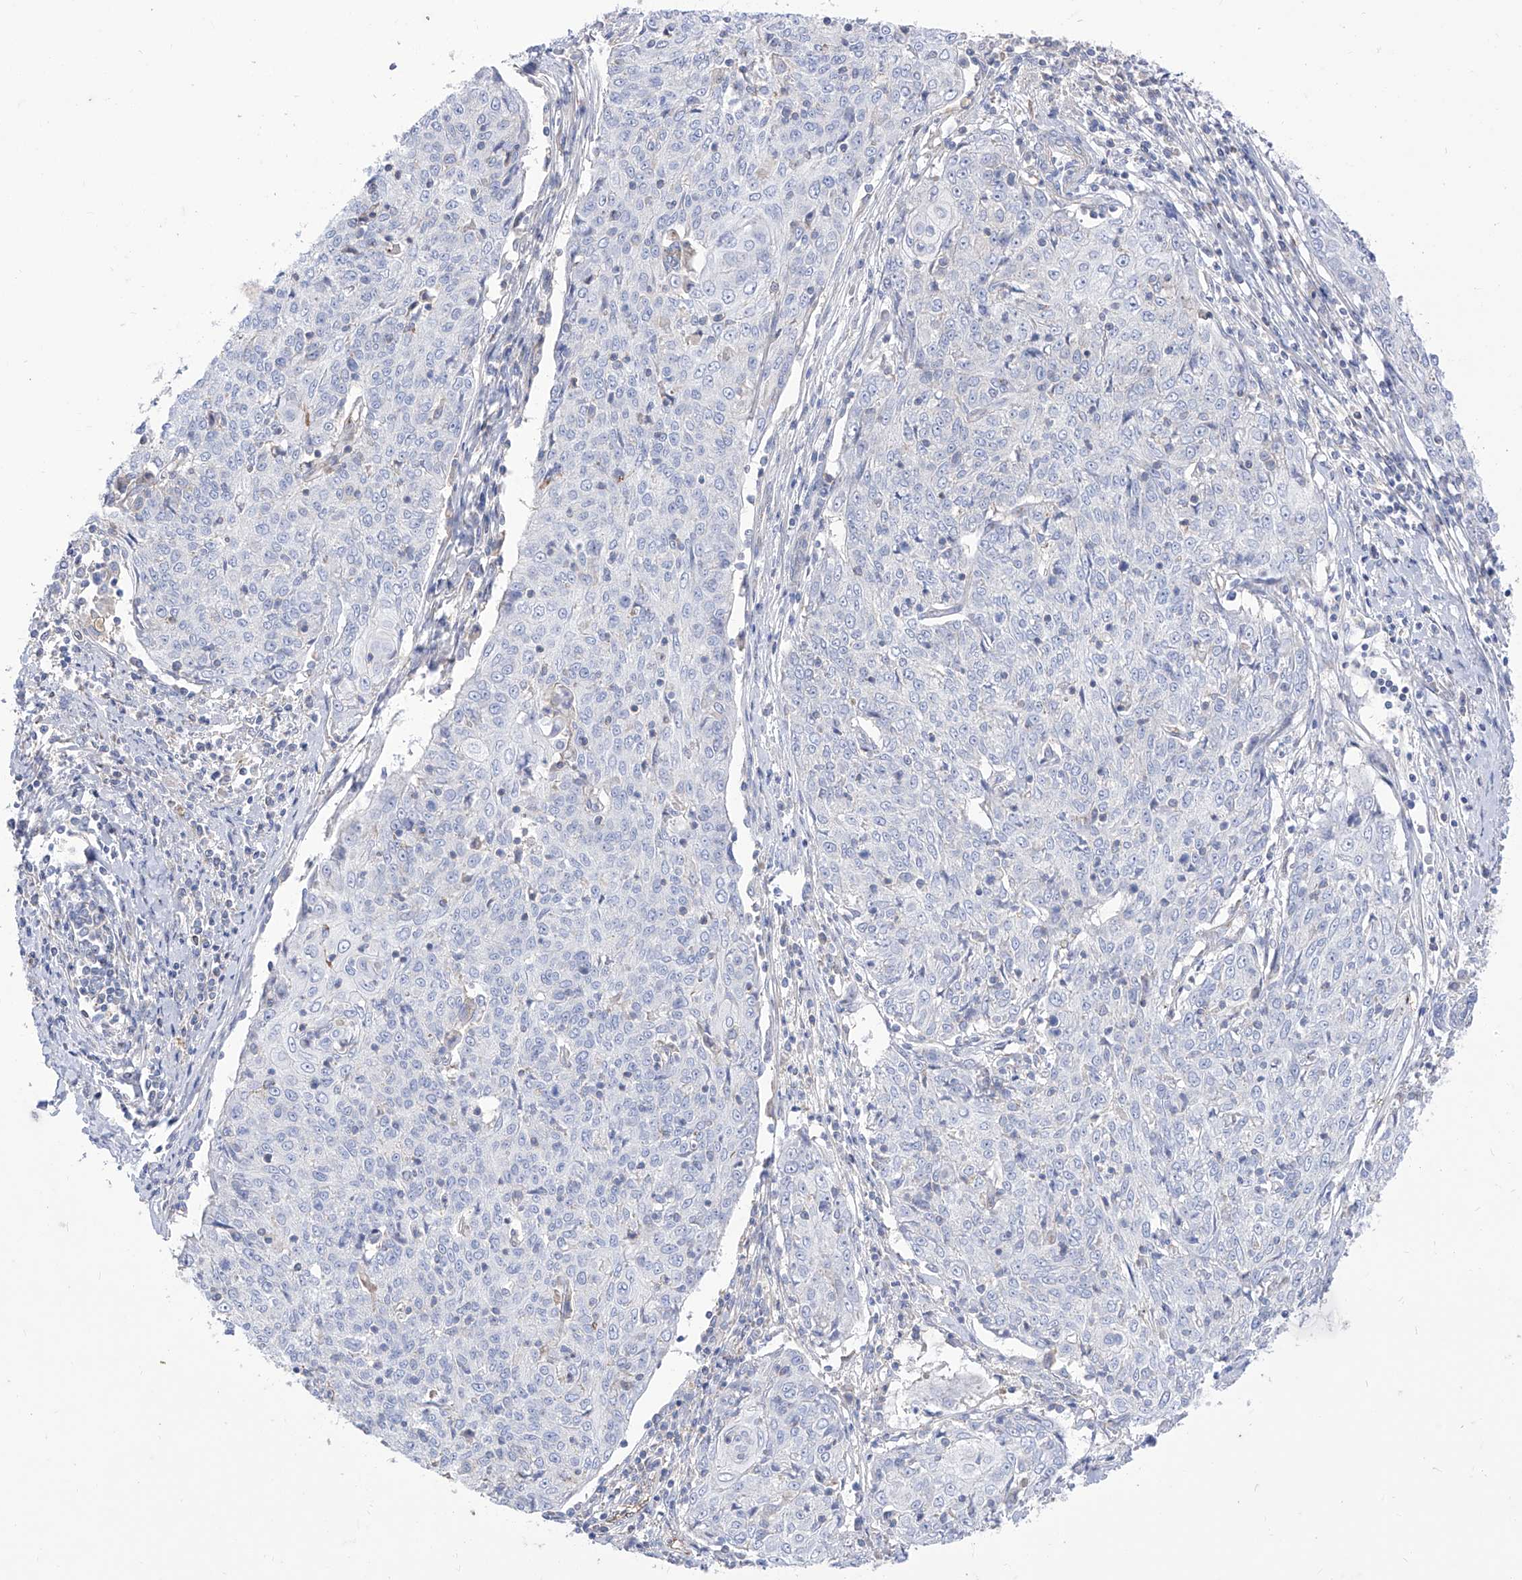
{"staining": {"intensity": "negative", "quantity": "none", "location": "none"}, "tissue": "cervical cancer", "cell_type": "Tumor cells", "image_type": "cancer", "snomed": [{"axis": "morphology", "description": "Squamous cell carcinoma, NOS"}, {"axis": "topography", "description": "Cervix"}], "caption": "Immunohistochemistry image of human squamous cell carcinoma (cervical) stained for a protein (brown), which exhibits no positivity in tumor cells. (Immunohistochemistry, brightfield microscopy, high magnification).", "gene": "C1orf74", "patient": {"sex": "female", "age": 48}}